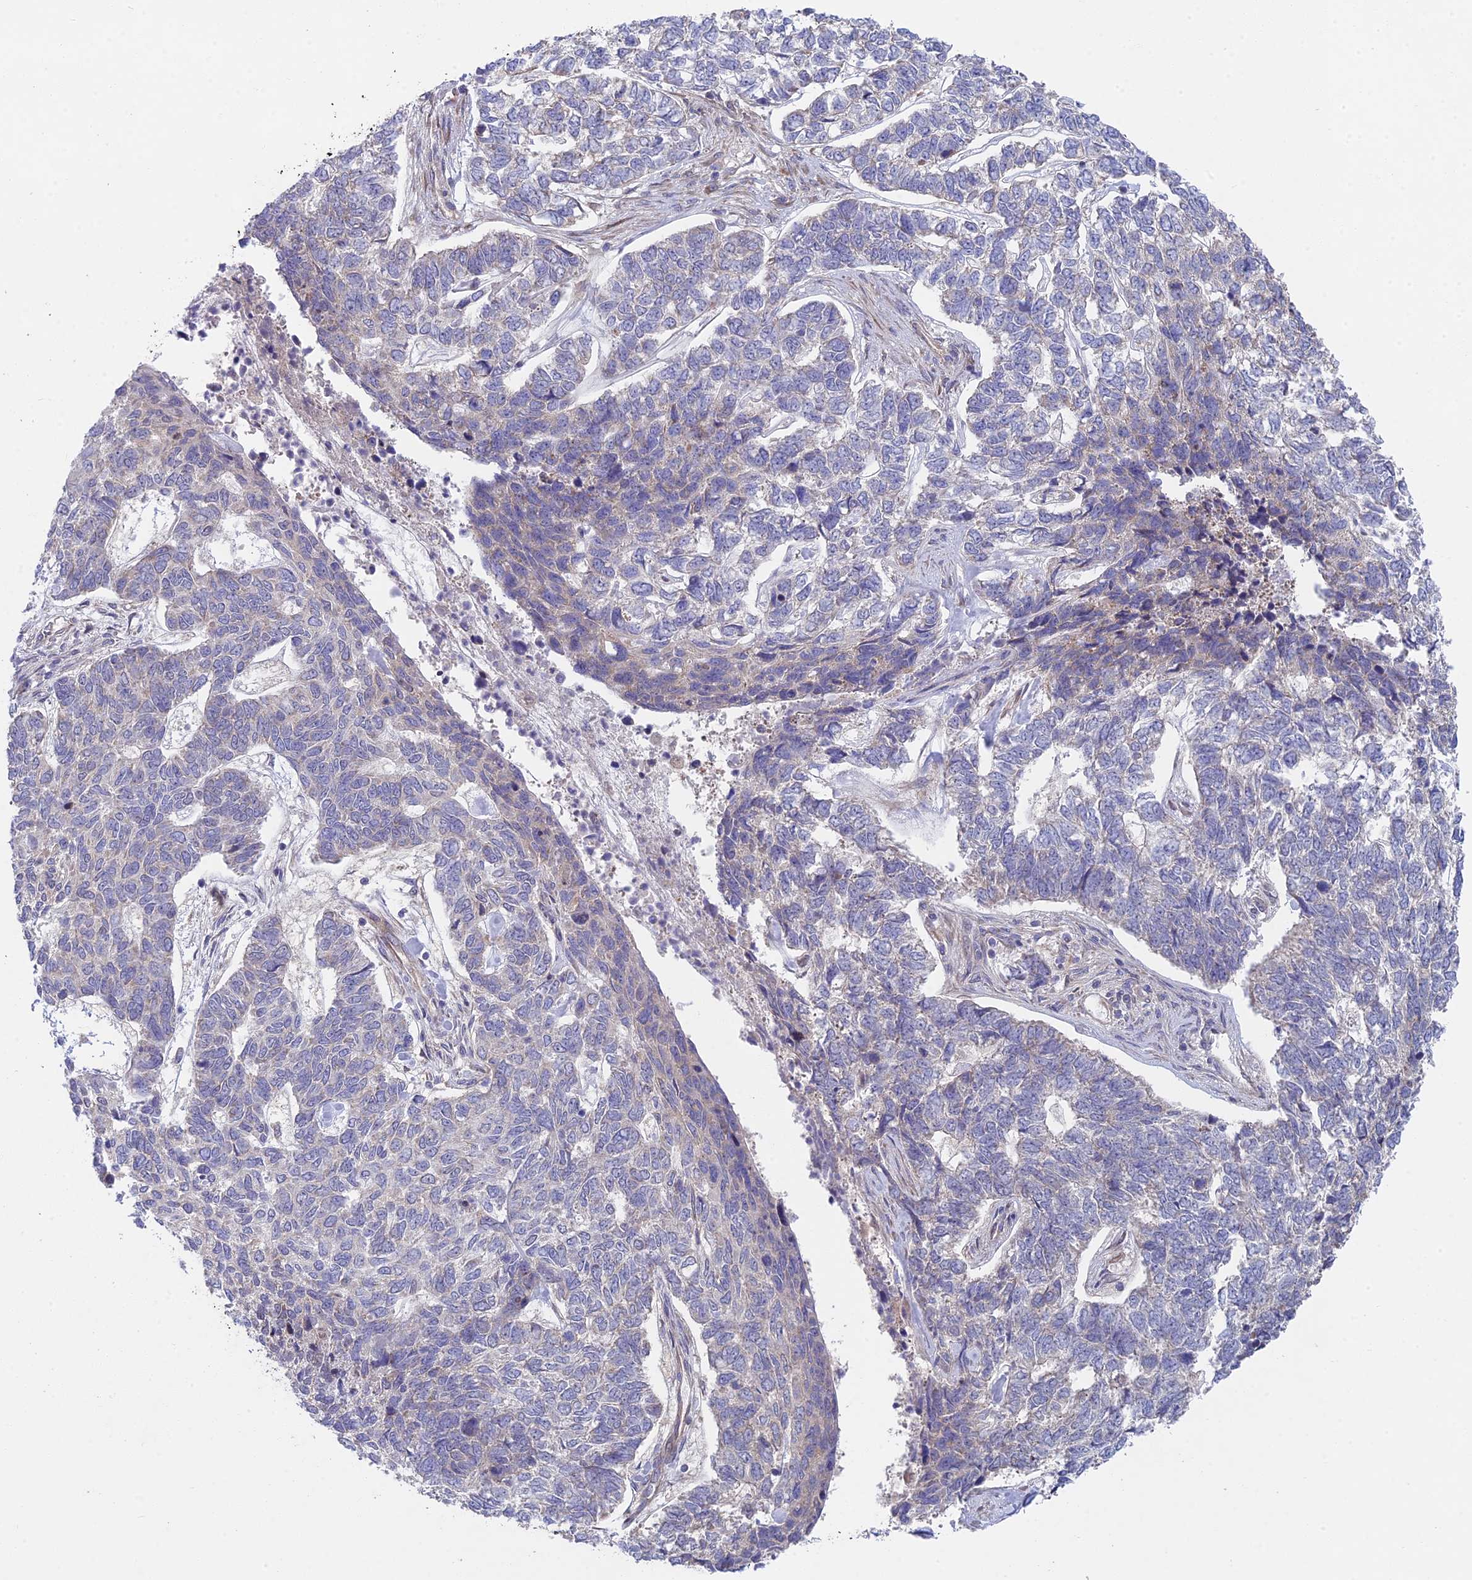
{"staining": {"intensity": "negative", "quantity": "none", "location": "none"}, "tissue": "skin cancer", "cell_type": "Tumor cells", "image_type": "cancer", "snomed": [{"axis": "morphology", "description": "Basal cell carcinoma"}, {"axis": "topography", "description": "Skin"}], "caption": "Immunohistochemistry (IHC) of human skin basal cell carcinoma reveals no expression in tumor cells. Brightfield microscopy of IHC stained with DAB (brown) and hematoxylin (blue), captured at high magnification.", "gene": "INCA1", "patient": {"sex": "female", "age": 65}}